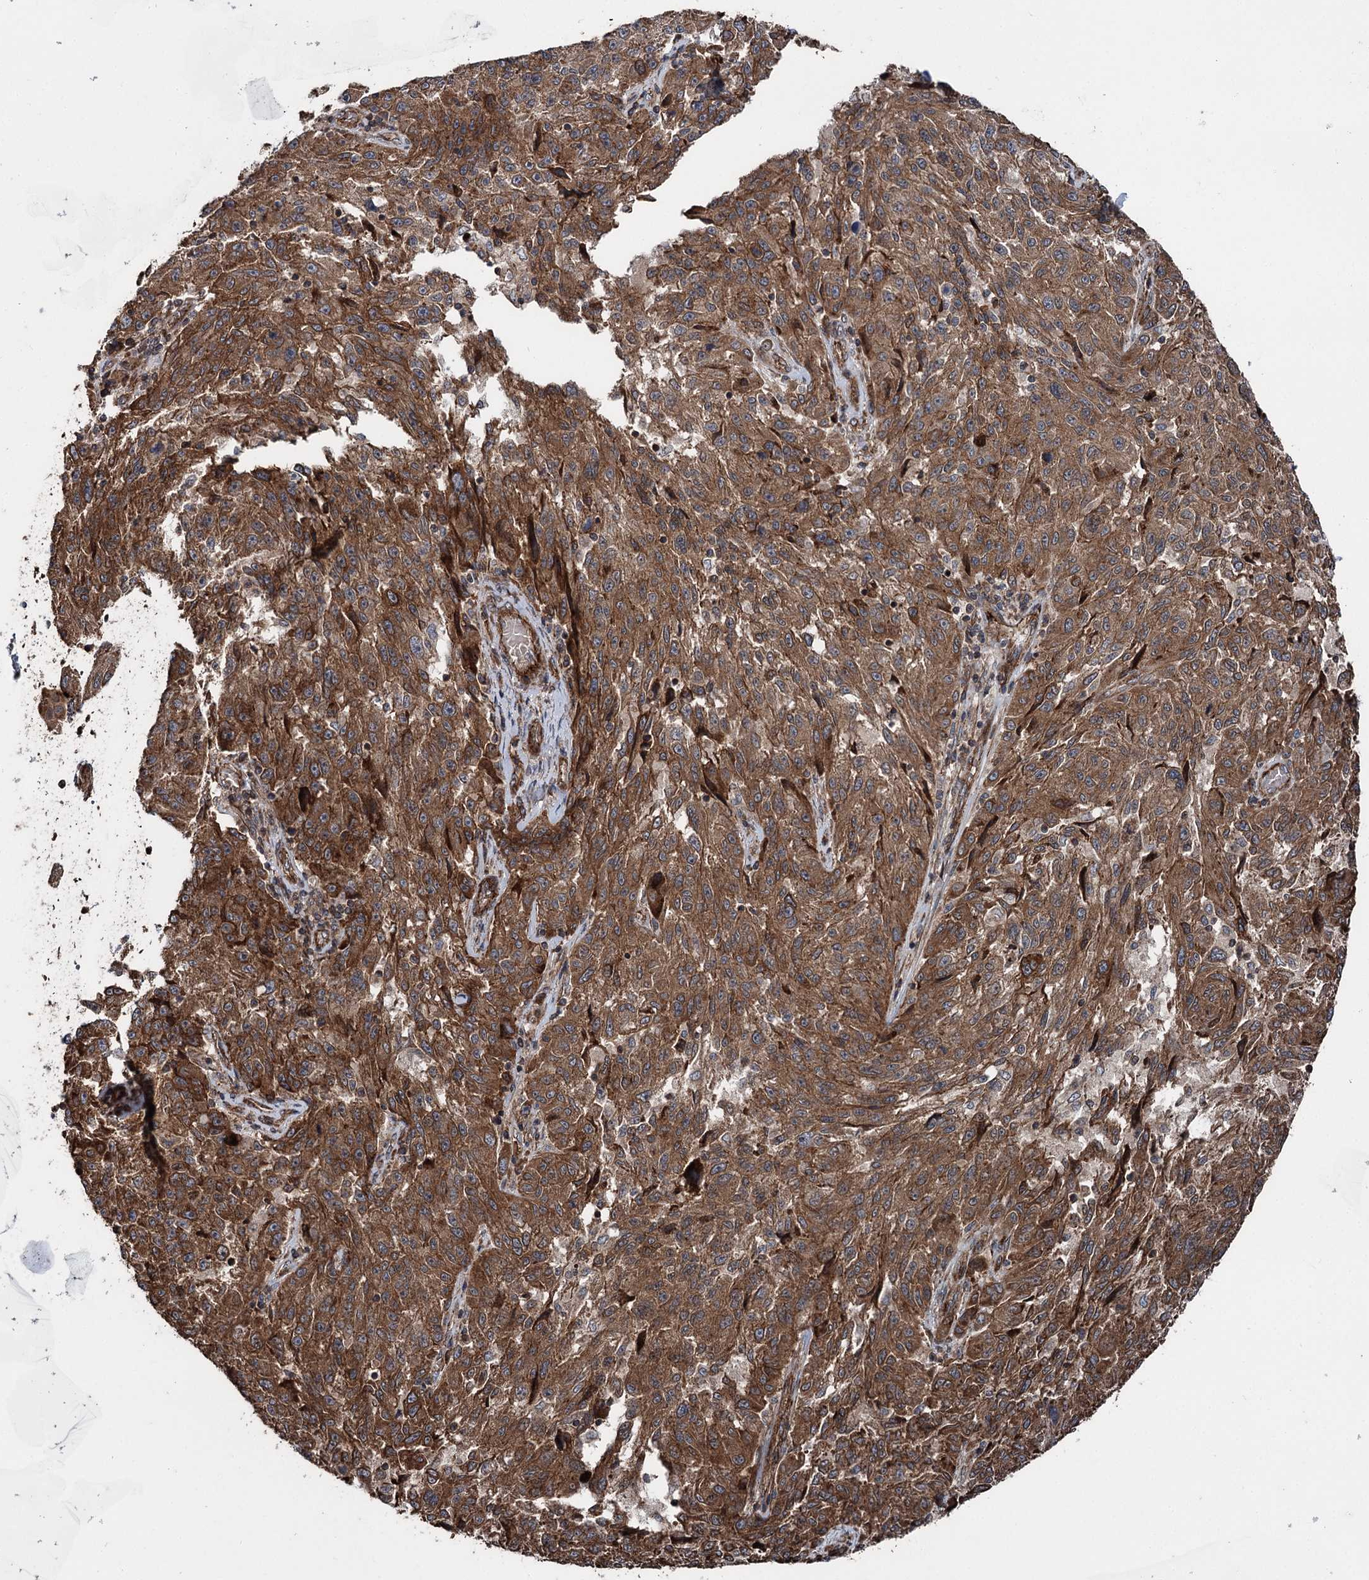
{"staining": {"intensity": "moderate", "quantity": ">75%", "location": "cytoplasmic/membranous"}, "tissue": "melanoma", "cell_type": "Tumor cells", "image_type": "cancer", "snomed": [{"axis": "morphology", "description": "Malignant melanoma, NOS"}, {"axis": "topography", "description": "Skin"}], "caption": "Malignant melanoma tissue reveals moderate cytoplasmic/membranous staining in about >75% of tumor cells, visualized by immunohistochemistry.", "gene": "ITFG2", "patient": {"sex": "male", "age": 53}}